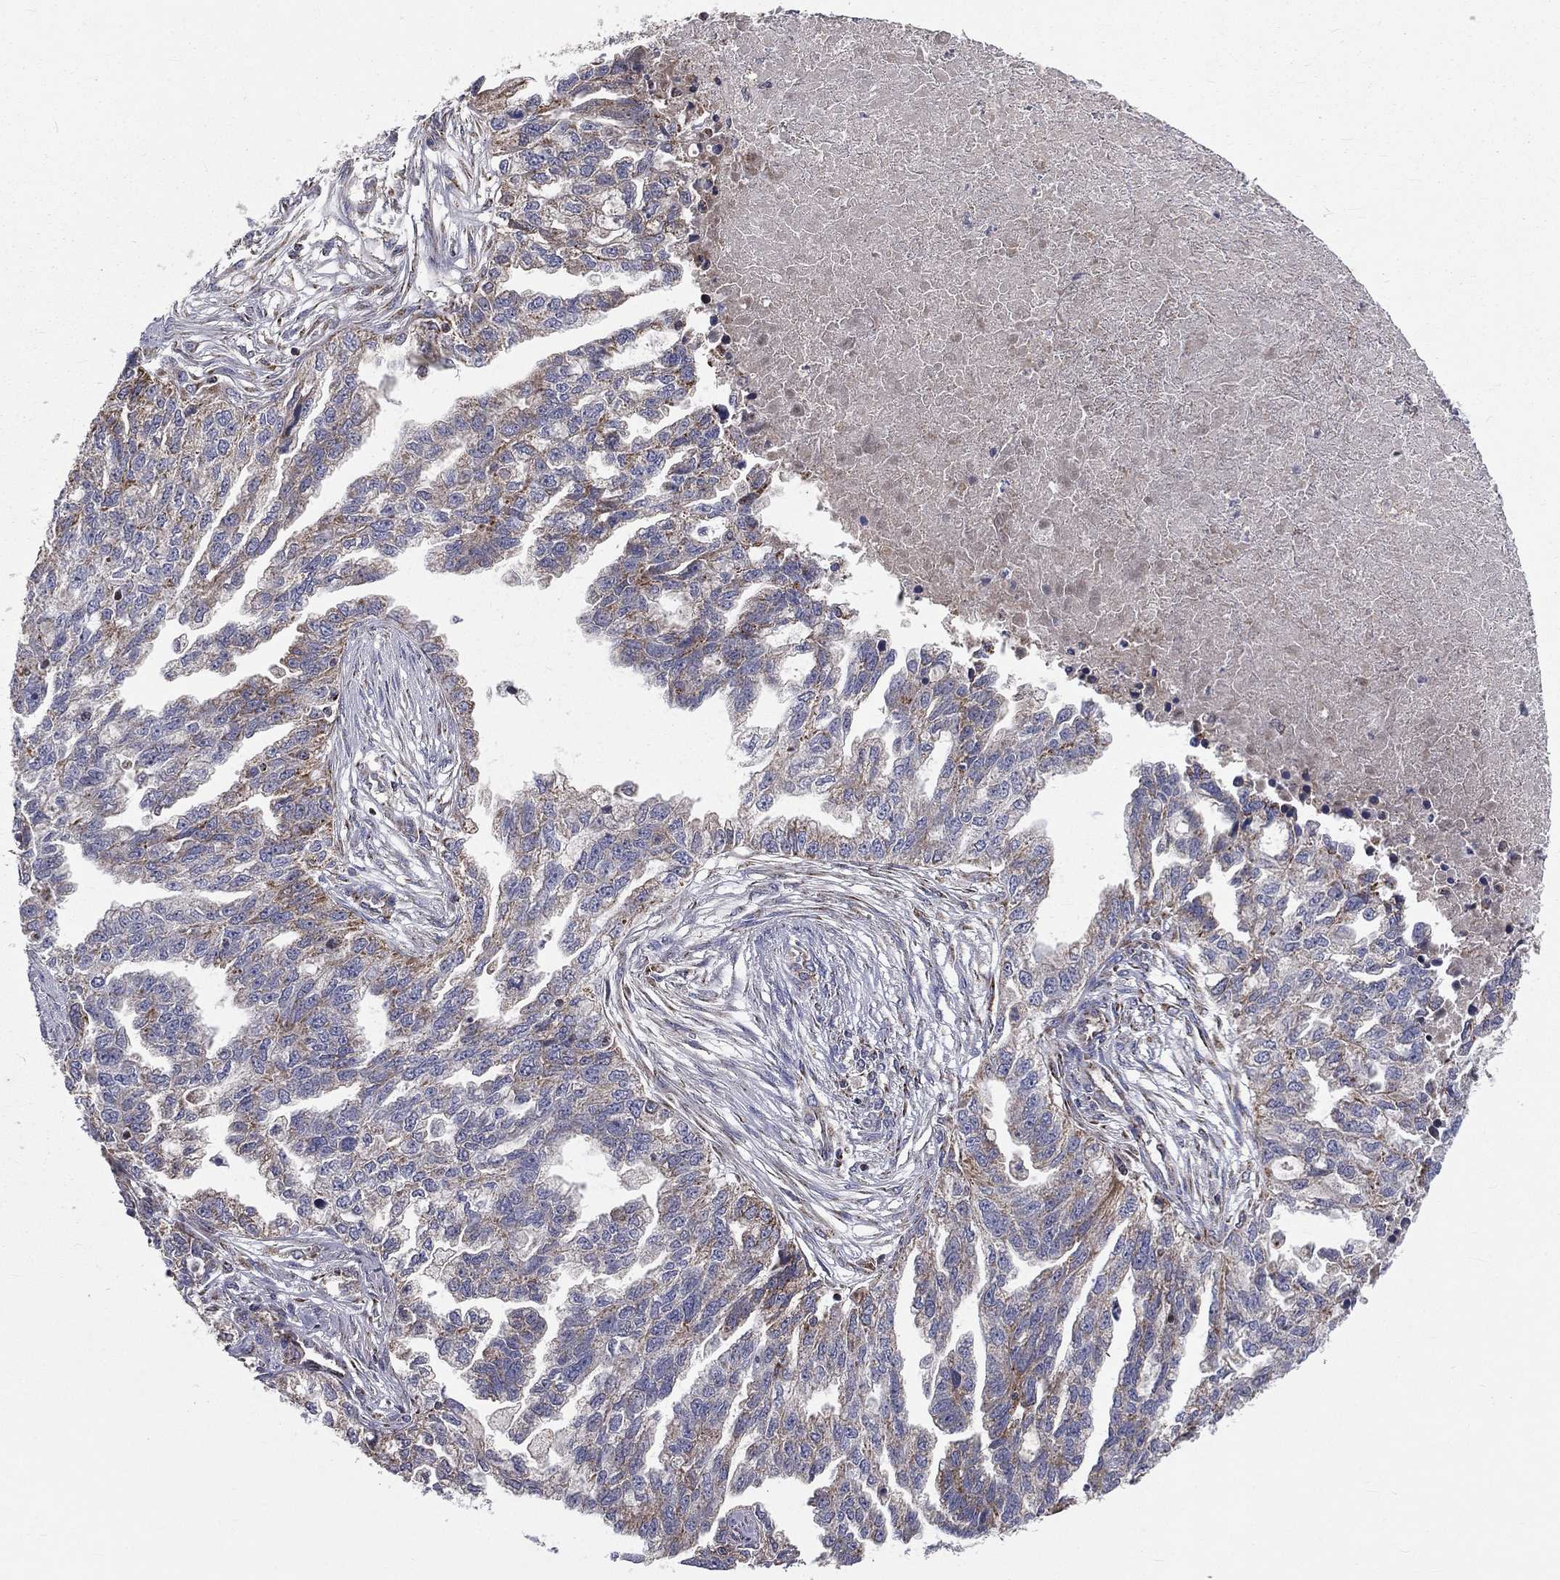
{"staining": {"intensity": "moderate", "quantity": "<25%", "location": "cytoplasmic/membranous"}, "tissue": "ovarian cancer", "cell_type": "Tumor cells", "image_type": "cancer", "snomed": [{"axis": "morphology", "description": "Cystadenocarcinoma, serous, NOS"}, {"axis": "topography", "description": "Ovary"}], "caption": "A high-resolution photomicrograph shows IHC staining of serous cystadenocarcinoma (ovarian), which displays moderate cytoplasmic/membranous expression in approximately <25% of tumor cells.", "gene": "GPD1", "patient": {"sex": "female", "age": 51}}